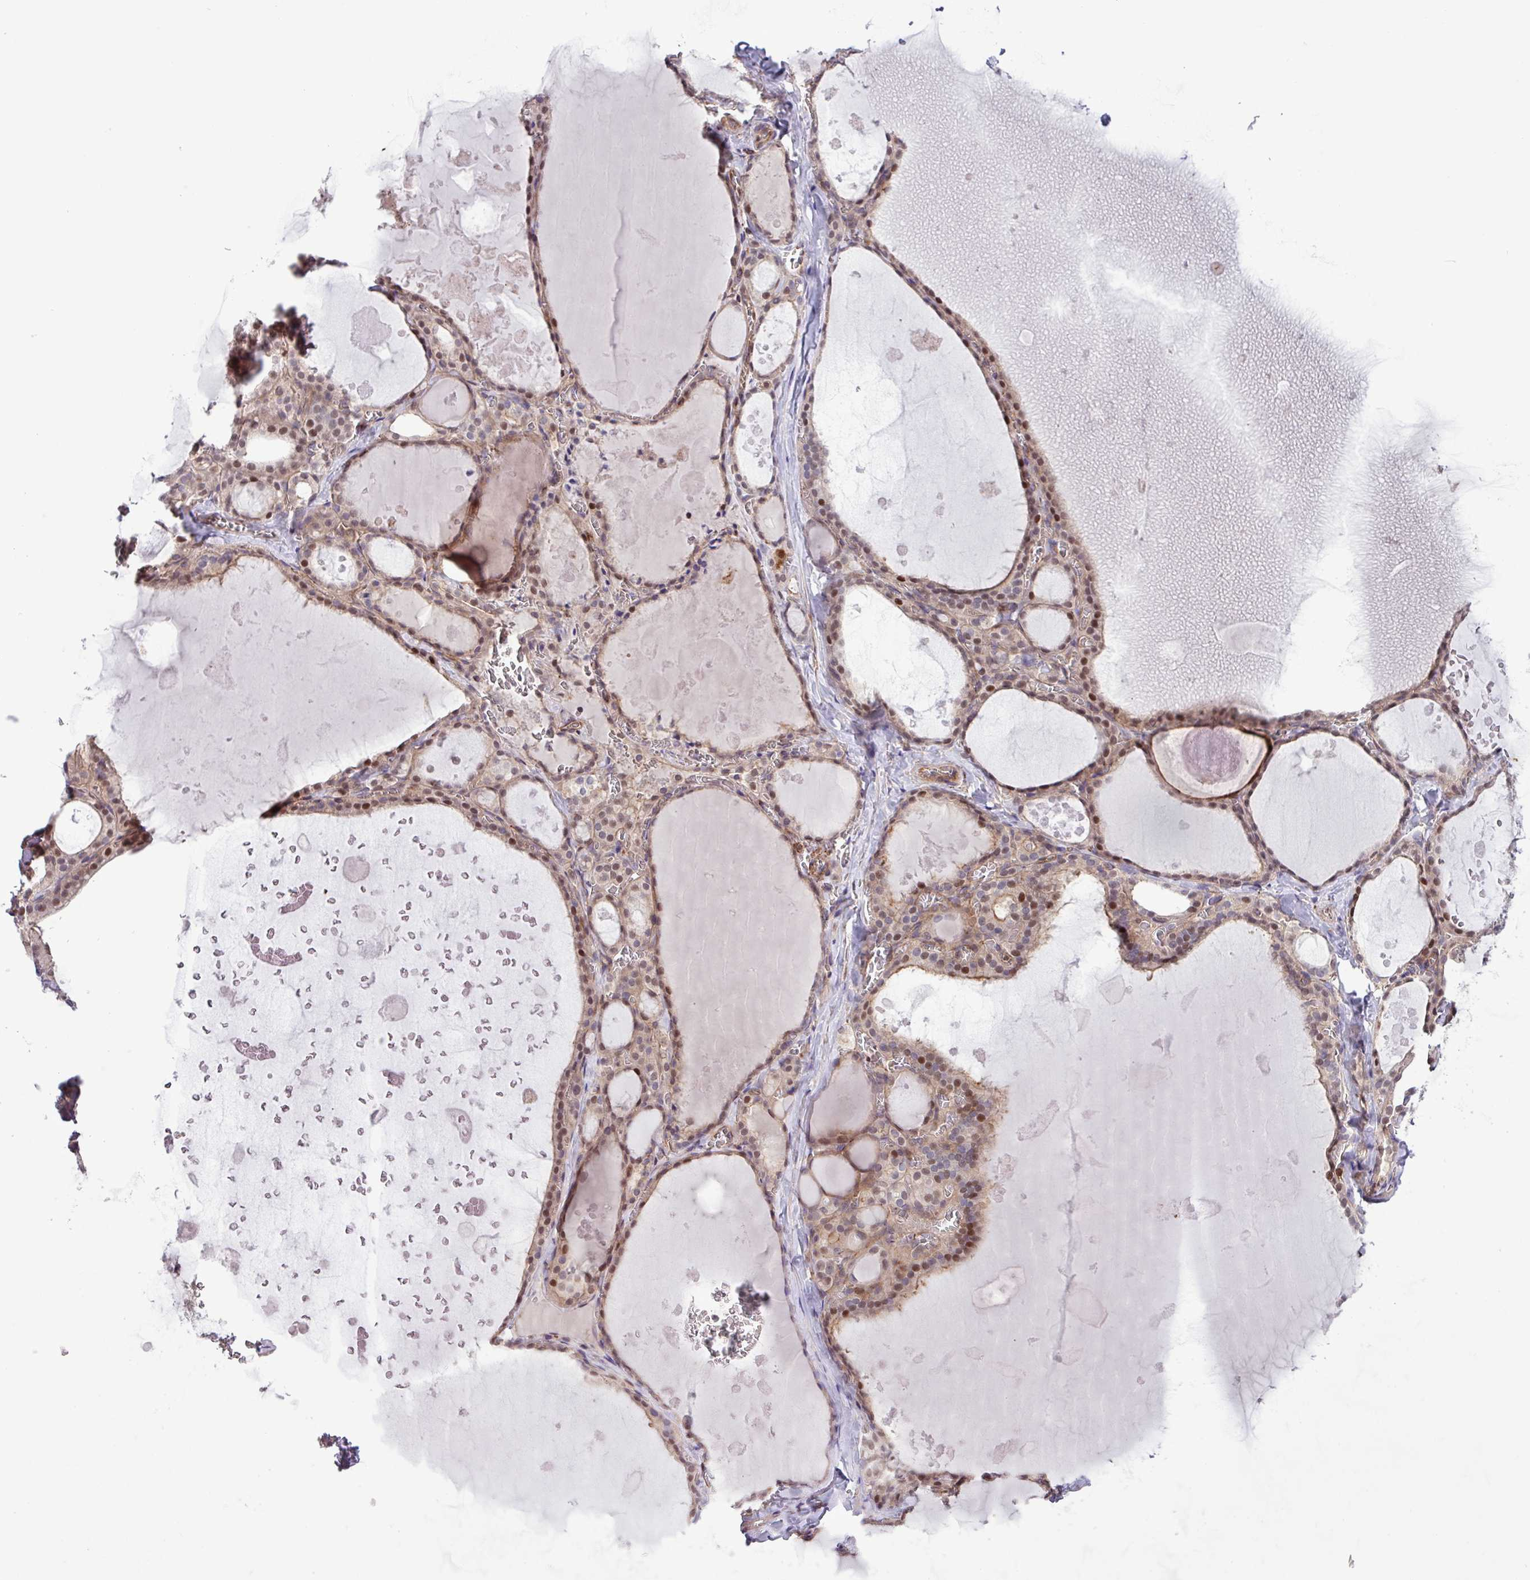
{"staining": {"intensity": "moderate", "quantity": "<25%", "location": "nuclear"}, "tissue": "thyroid gland", "cell_type": "Glandular cells", "image_type": "normal", "snomed": [{"axis": "morphology", "description": "Normal tissue, NOS"}, {"axis": "topography", "description": "Thyroid gland"}], "caption": "A low amount of moderate nuclear expression is appreciated in approximately <25% of glandular cells in normal thyroid gland.", "gene": "CNTRL", "patient": {"sex": "male", "age": 56}}